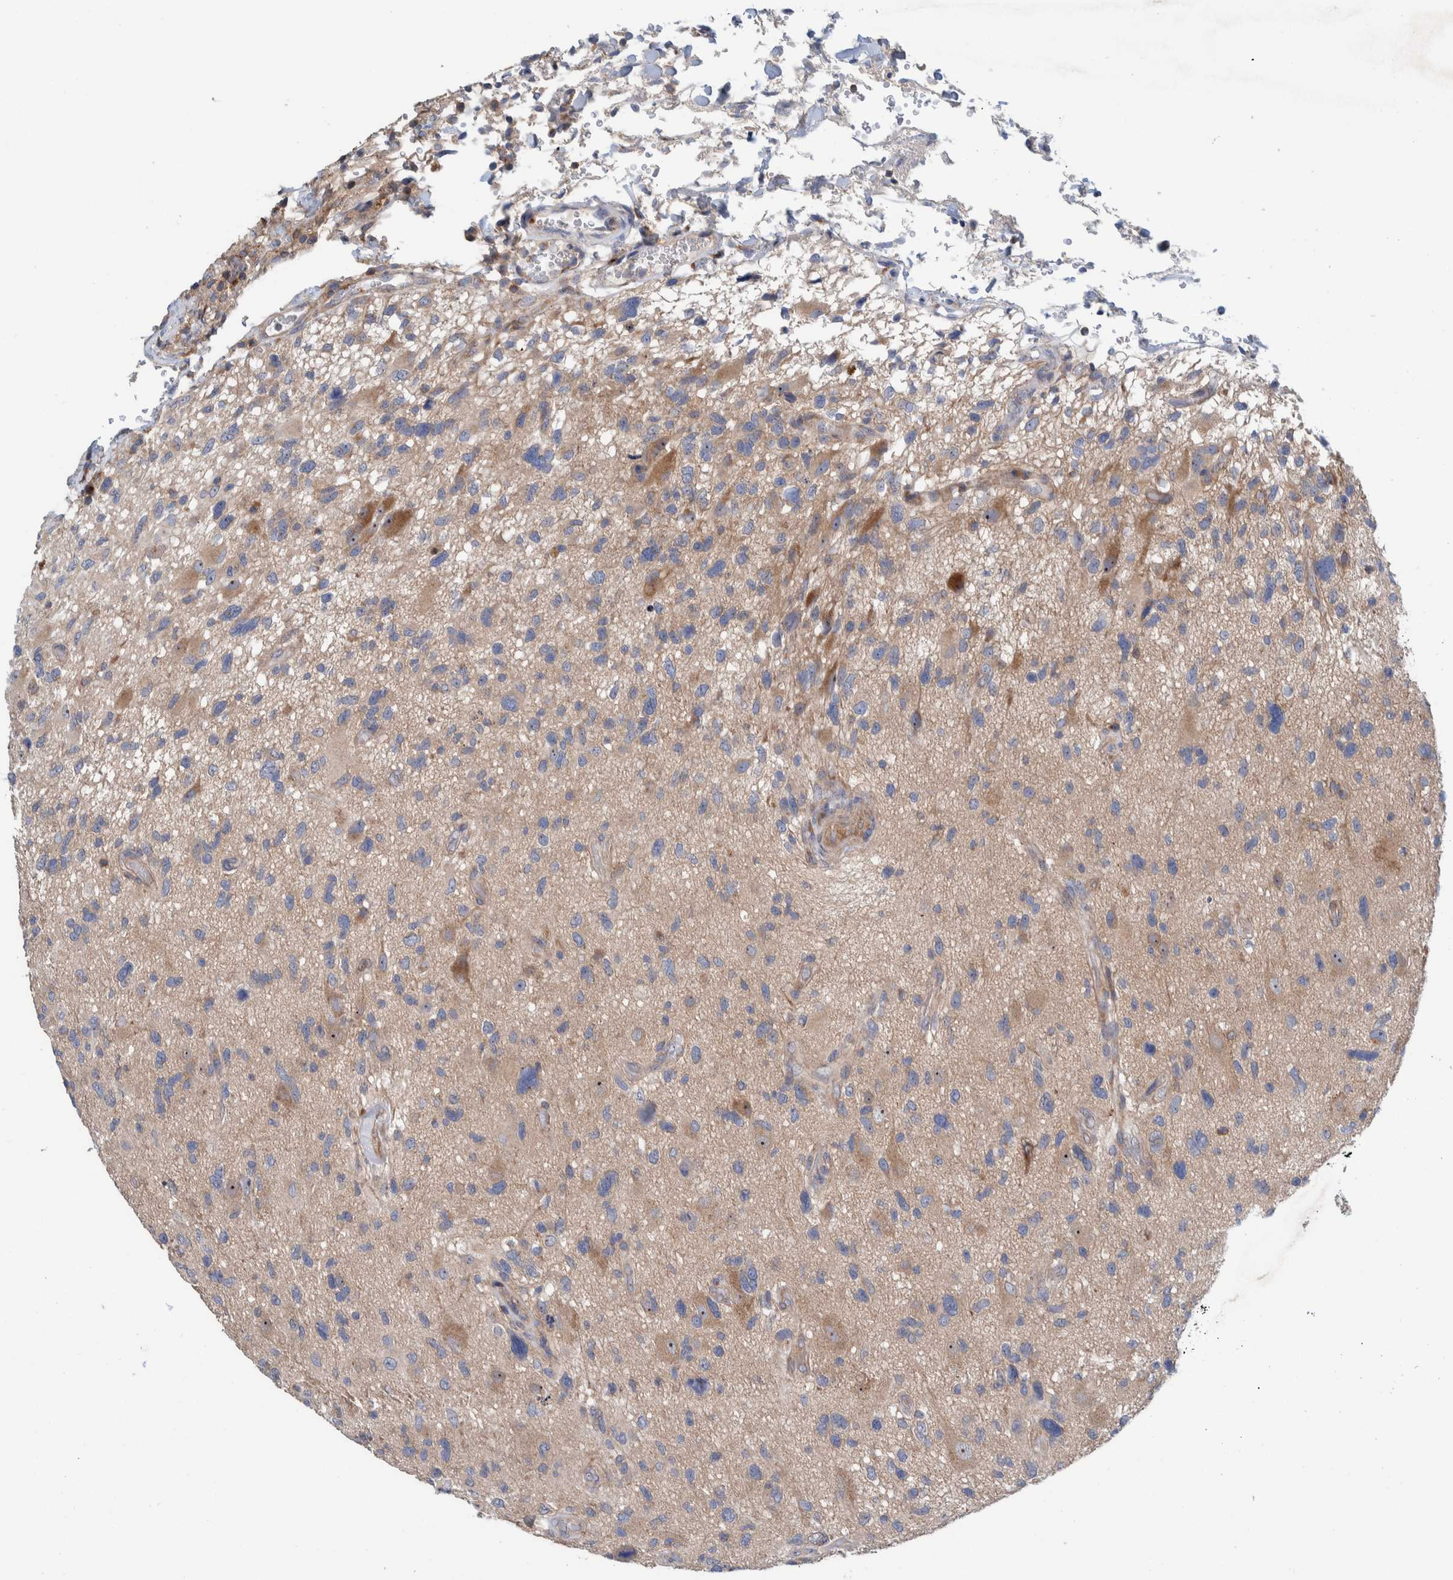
{"staining": {"intensity": "weak", "quantity": ">75%", "location": "cytoplasmic/membranous"}, "tissue": "glioma", "cell_type": "Tumor cells", "image_type": "cancer", "snomed": [{"axis": "morphology", "description": "Glioma, malignant, High grade"}, {"axis": "topography", "description": "Brain"}], "caption": "IHC image of human malignant high-grade glioma stained for a protein (brown), which displays low levels of weak cytoplasmic/membranous expression in about >75% of tumor cells.", "gene": "CCM2", "patient": {"sex": "male", "age": 33}}